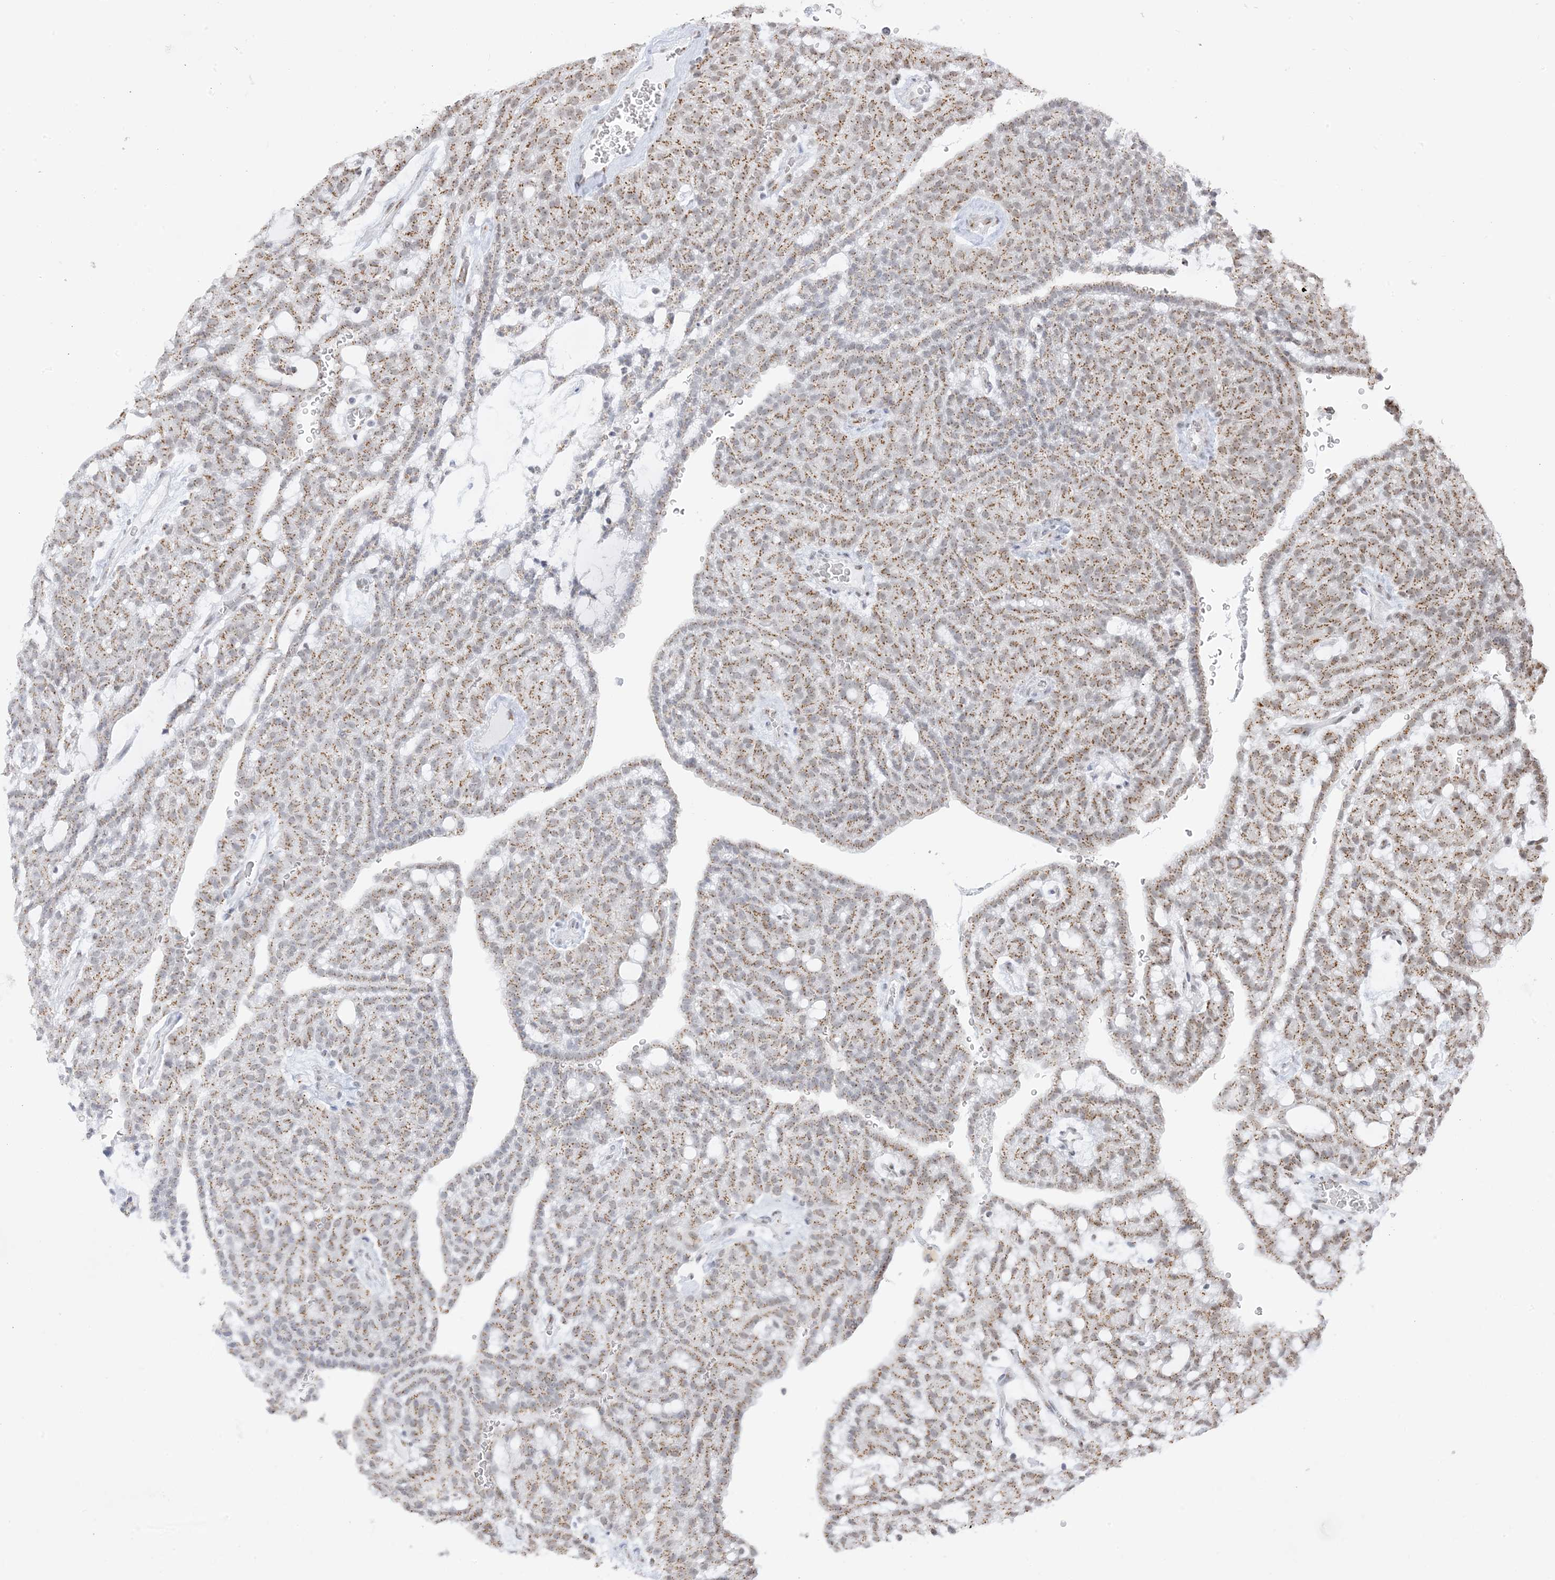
{"staining": {"intensity": "moderate", "quantity": "25%-75%", "location": "cytoplasmic/membranous,nuclear"}, "tissue": "renal cancer", "cell_type": "Tumor cells", "image_type": "cancer", "snomed": [{"axis": "morphology", "description": "Adenocarcinoma, NOS"}, {"axis": "topography", "description": "Kidney"}], "caption": "Immunohistochemistry (IHC) (DAB) staining of renal cancer (adenocarcinoma) reveals moderate cytoplasmic/membranous and nuclear protein staining in about 25%-75% of tumor cells. The staining was performed using DAB to visualize the protein expression in brown, while the nuclei were stained in blue with hematoxylin (Magnification: 20x).", "gene": "GPR107", "patient": {"sex": "male", "age": 63}}